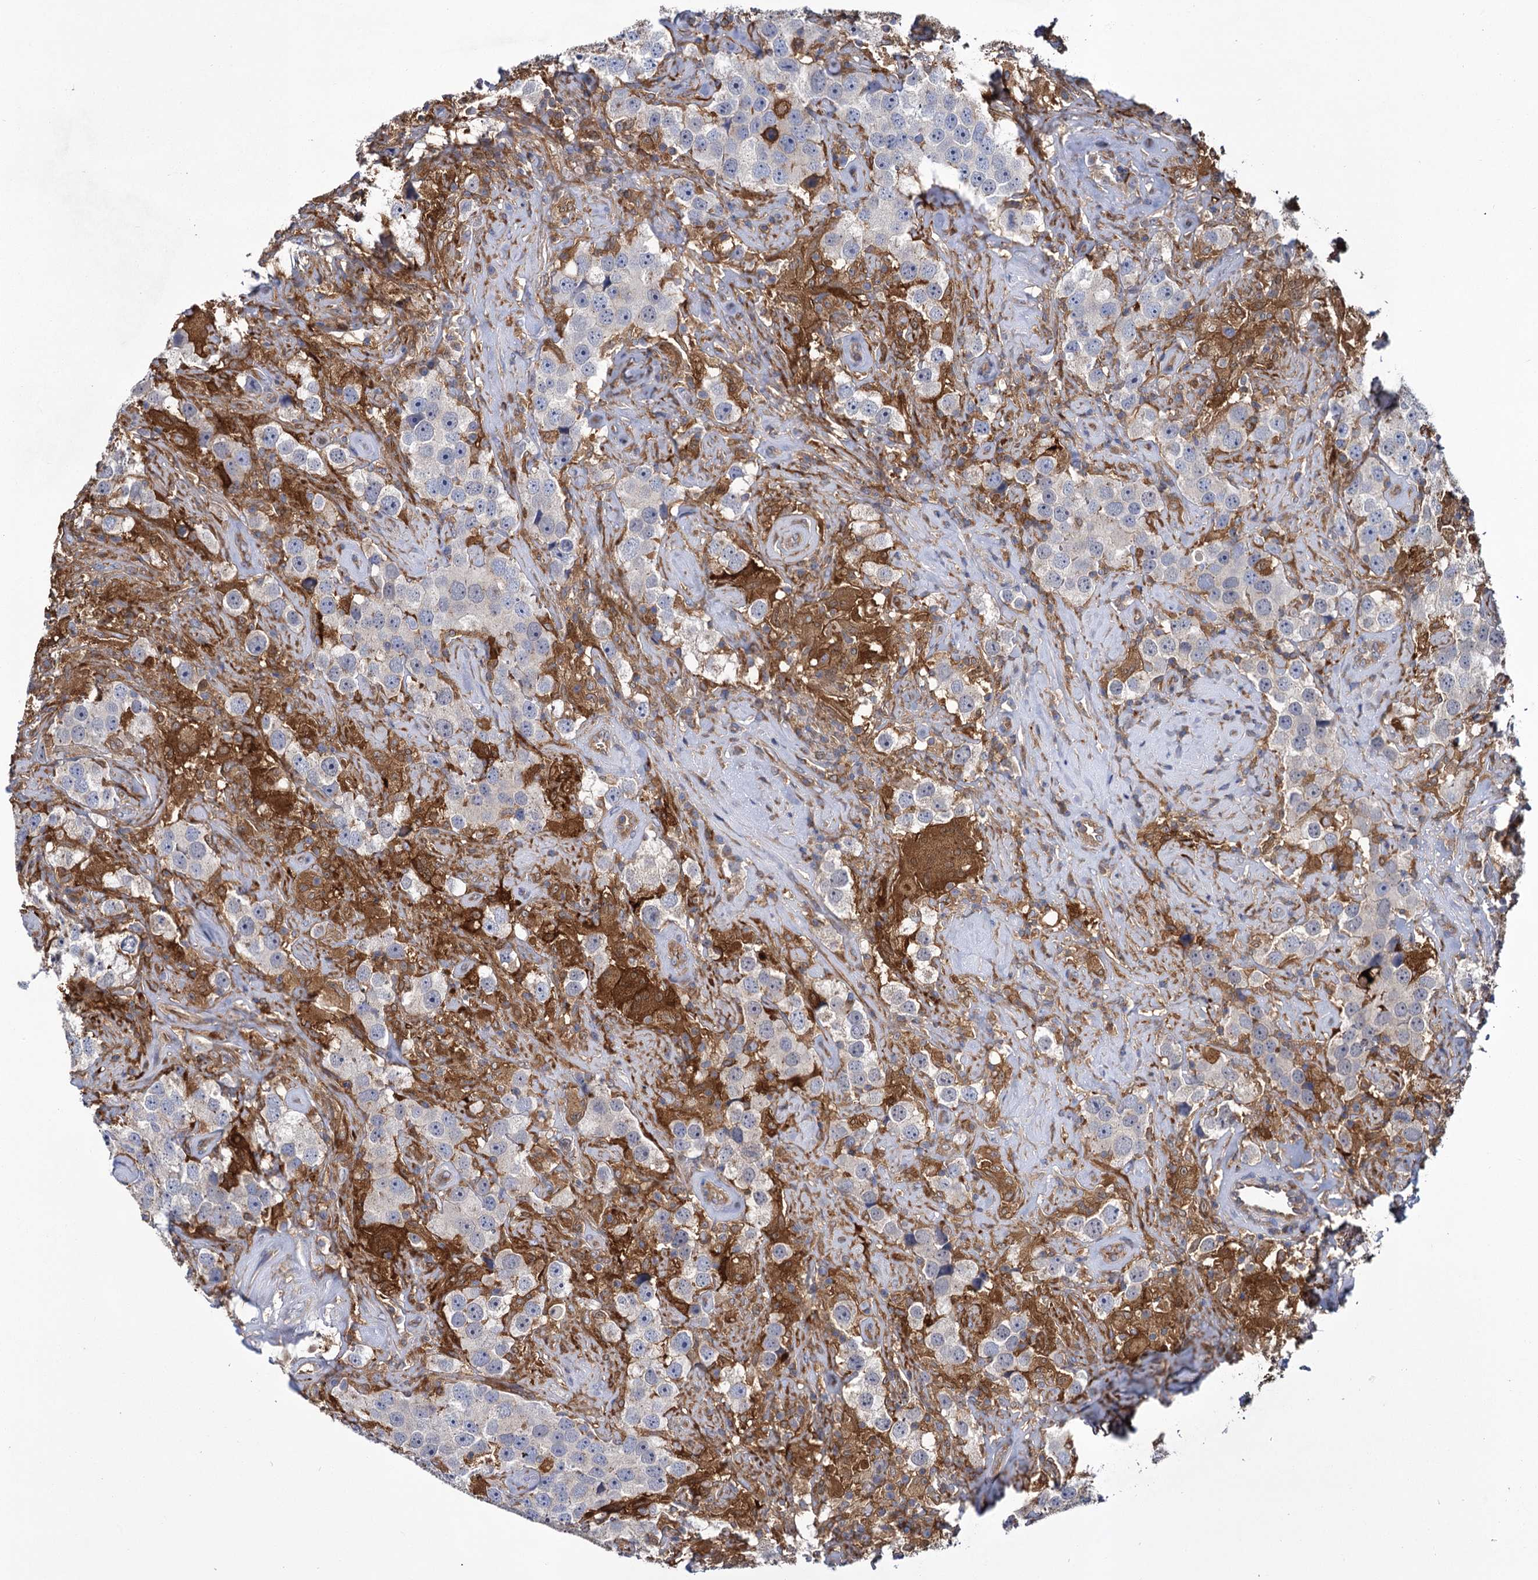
{"staining": {"intensity": "negative", "quantity": "none", "location": "none"}, "tissue": "testis cancer", "cell_type": "Tumor cells", "image_type": "cancer", "snomed": [{"axis": "morphology", "description": "Seminoma, NOS"}, {"axis": "topography", "description": "Testis"}], "caption": "Tumor cells show no significant protein positivity in seminoma (testis).", "gene": "GCLC", "patient": {"sex": "male", "age": 49}}